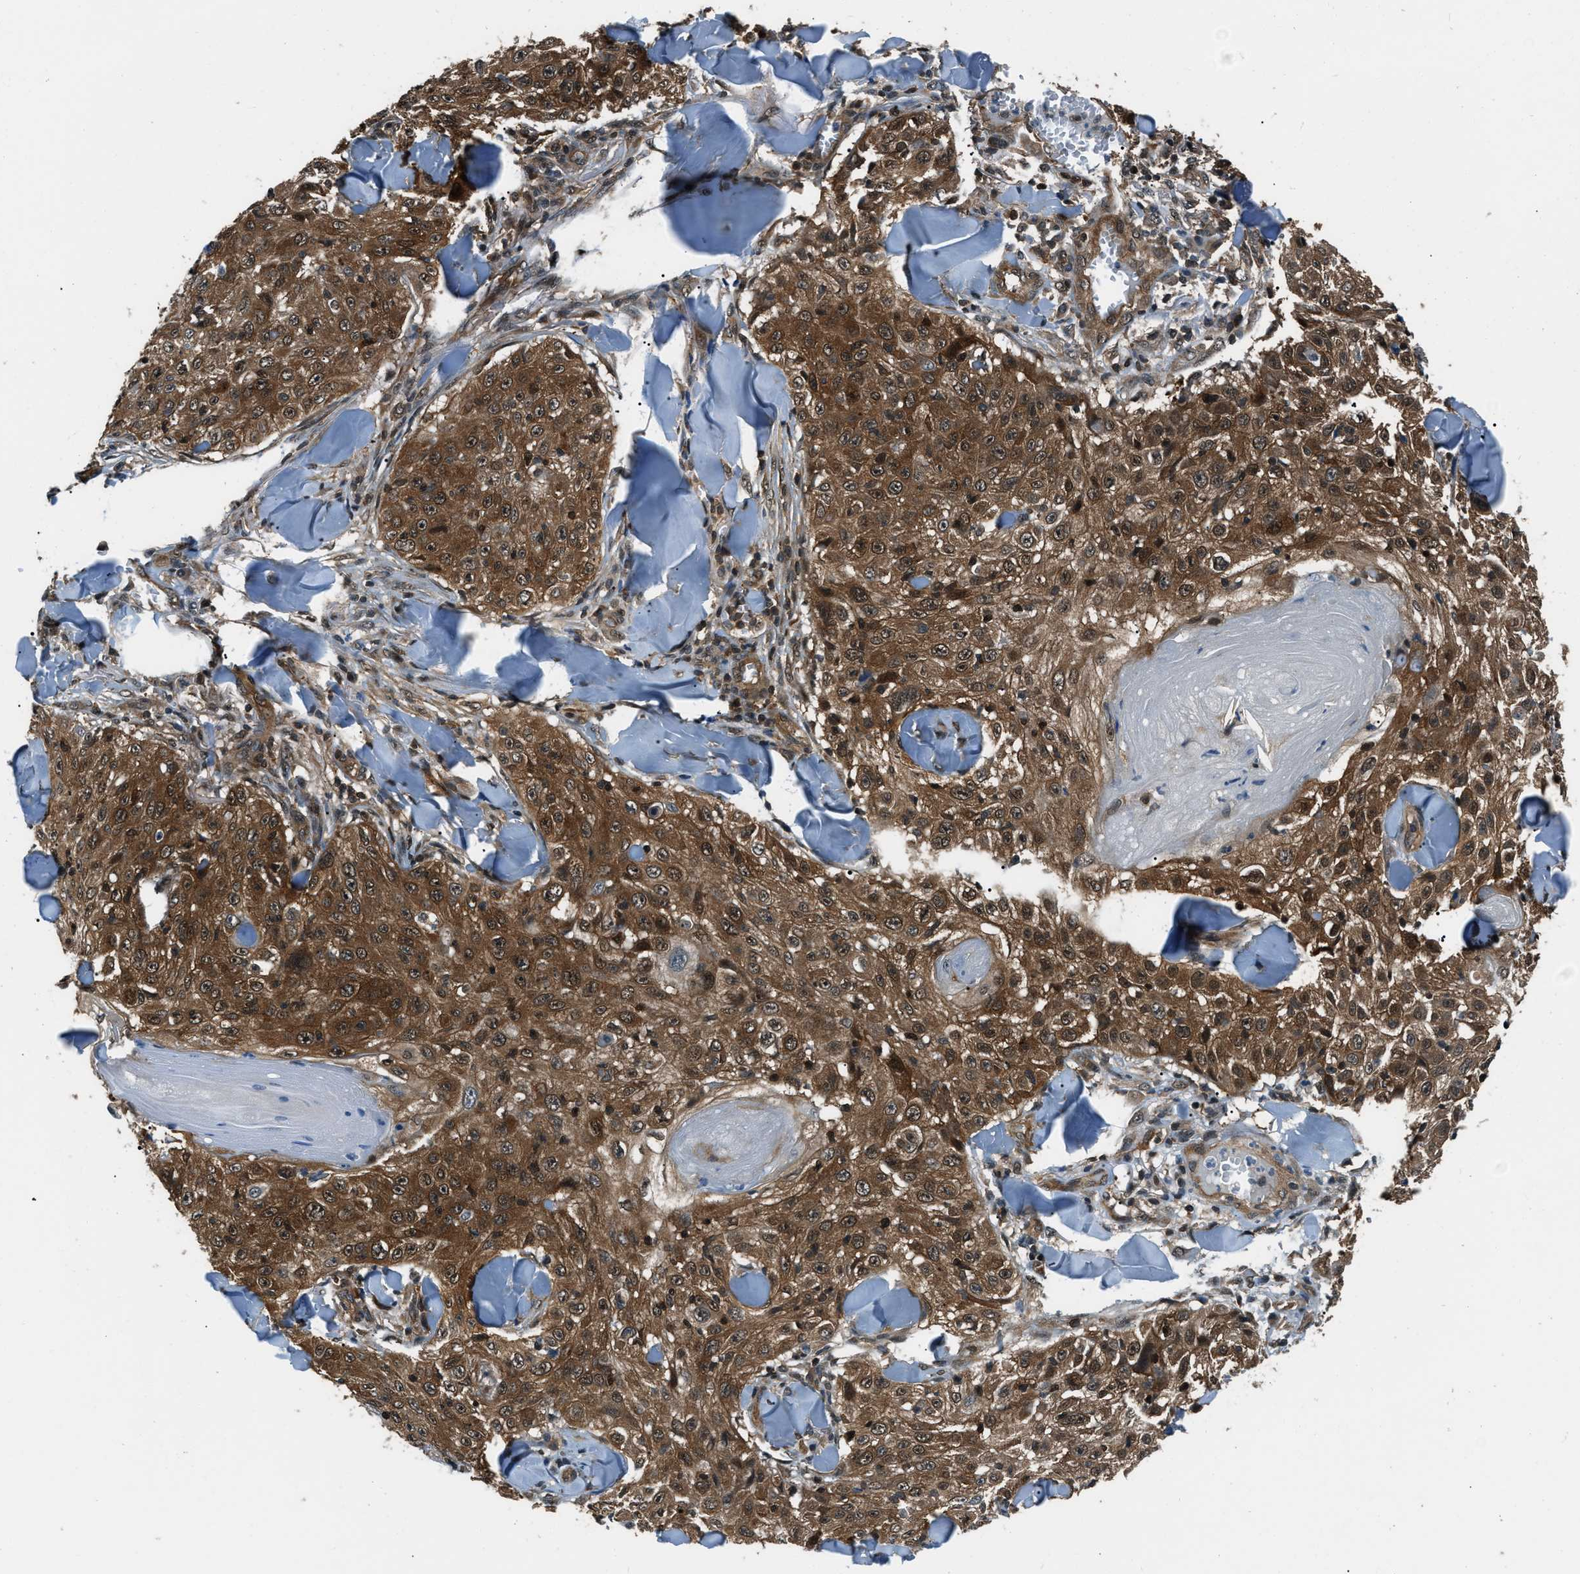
{"staining": {"intensity": "strong", "quantity": ">75%", "location": "cytoplasmic/membranous,nuclear"}, "tissue": "skin cancer", "cell_type": "Tumor cells", "image_type": "cancer", "snomed": [{"axis": "morphology", "description": "Squamous cell carcinoma, NOS"}, {"axis": "topography", "description": "Skin"}], "caption": "A micrograph of human skin cancer stained for a protein exhibits strong cytoplasmic/membranous and nuclear brown staining in tumor cells.", "gene": "NUDCD3", "patient": {"sex": "male", "age": 86}}